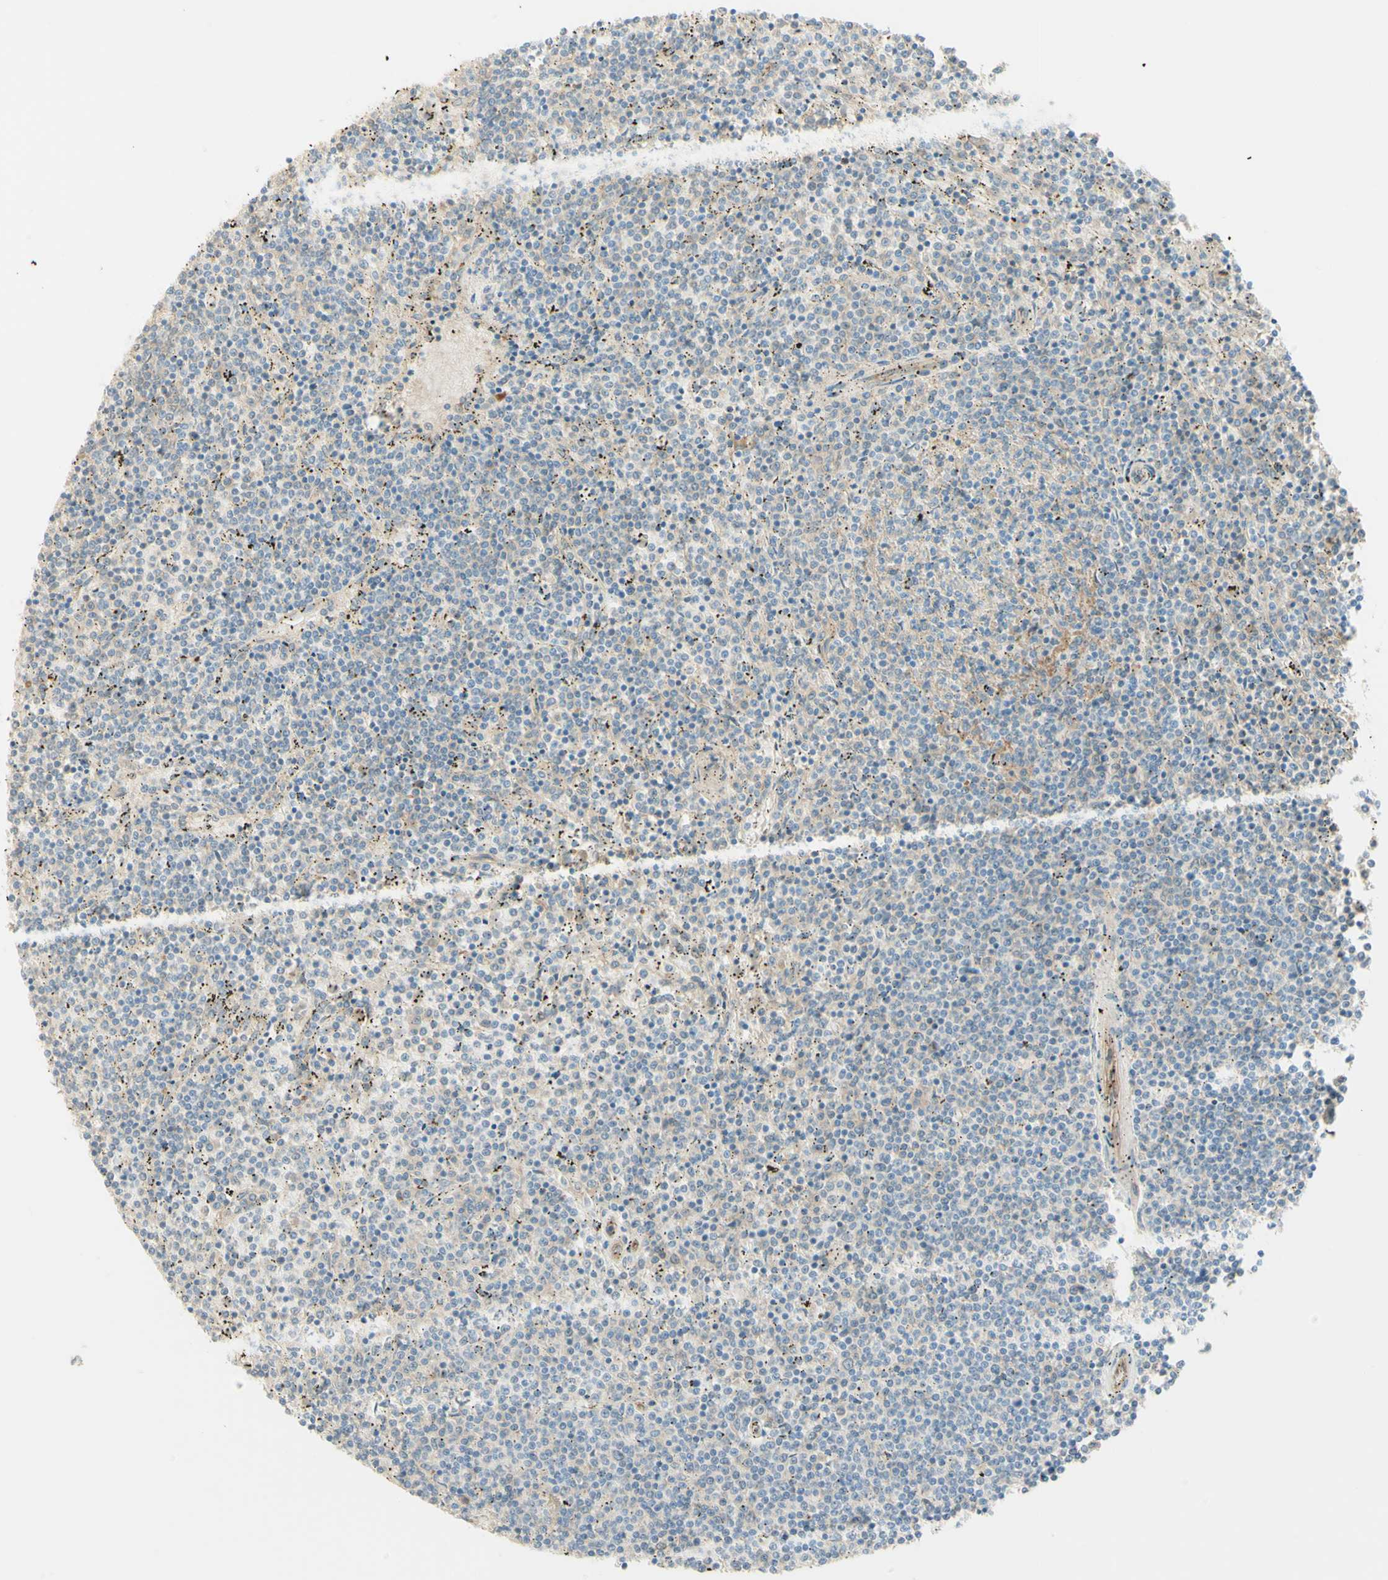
{"staining": {"intensity": "negative", "quantity": "none", "location": "none"}, "tissue": "lymphoma", "cell_type": "Tumor cells", "image_type": "cancer", "snomed": [{"axis": "morphology", "description": "Malignant lymphoma, non-Hodgkin's type, Low grade"}, {"axis": "topography", "description": "Spleen"}], "caption": "Lymphoma stained for a protein using immunohistochemistry (IHC) reveals no staining tumor cells.", "gene": "ANGPT2", "patient": {"sex": "female", "age": 50}}